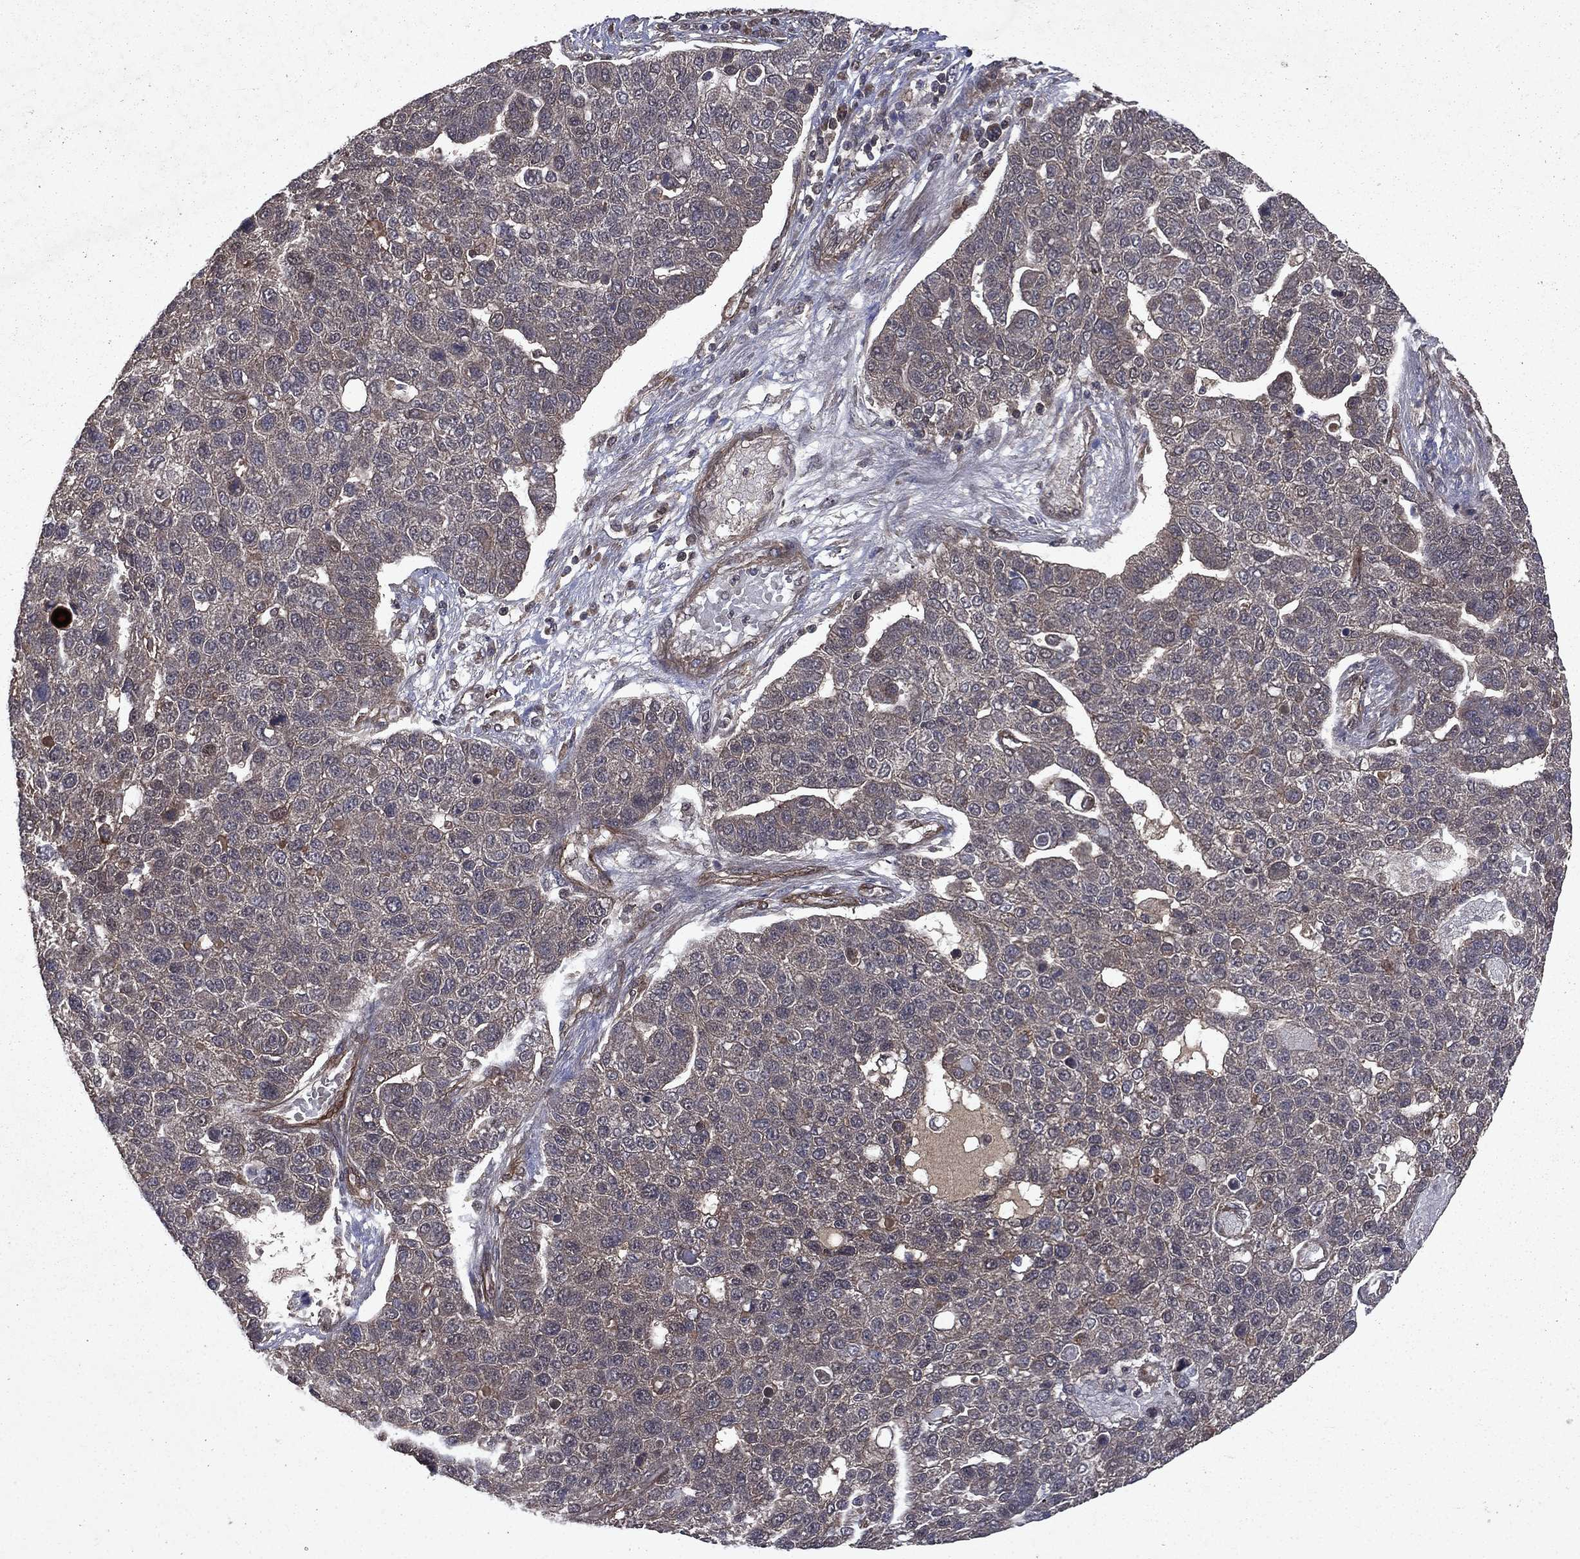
{"staining": {"intensity": "negative", "quantity": "none", "location": "none"}, "tissue": "pancreatic cancer", "cell_type": "Tumor cells", "image_type": "cancer", "snomed": [{"axis": "morphology", "description": "Adenocarcinoma, NOS"}, {"axis": "topography", "description": "Pancreas"}], "caption": "The image exhibits no significant positivity in tumor cells of pancreatic adenocarcinoma.", "gene": "FGD1", "patient": {"sex": "female", "age": 61}}